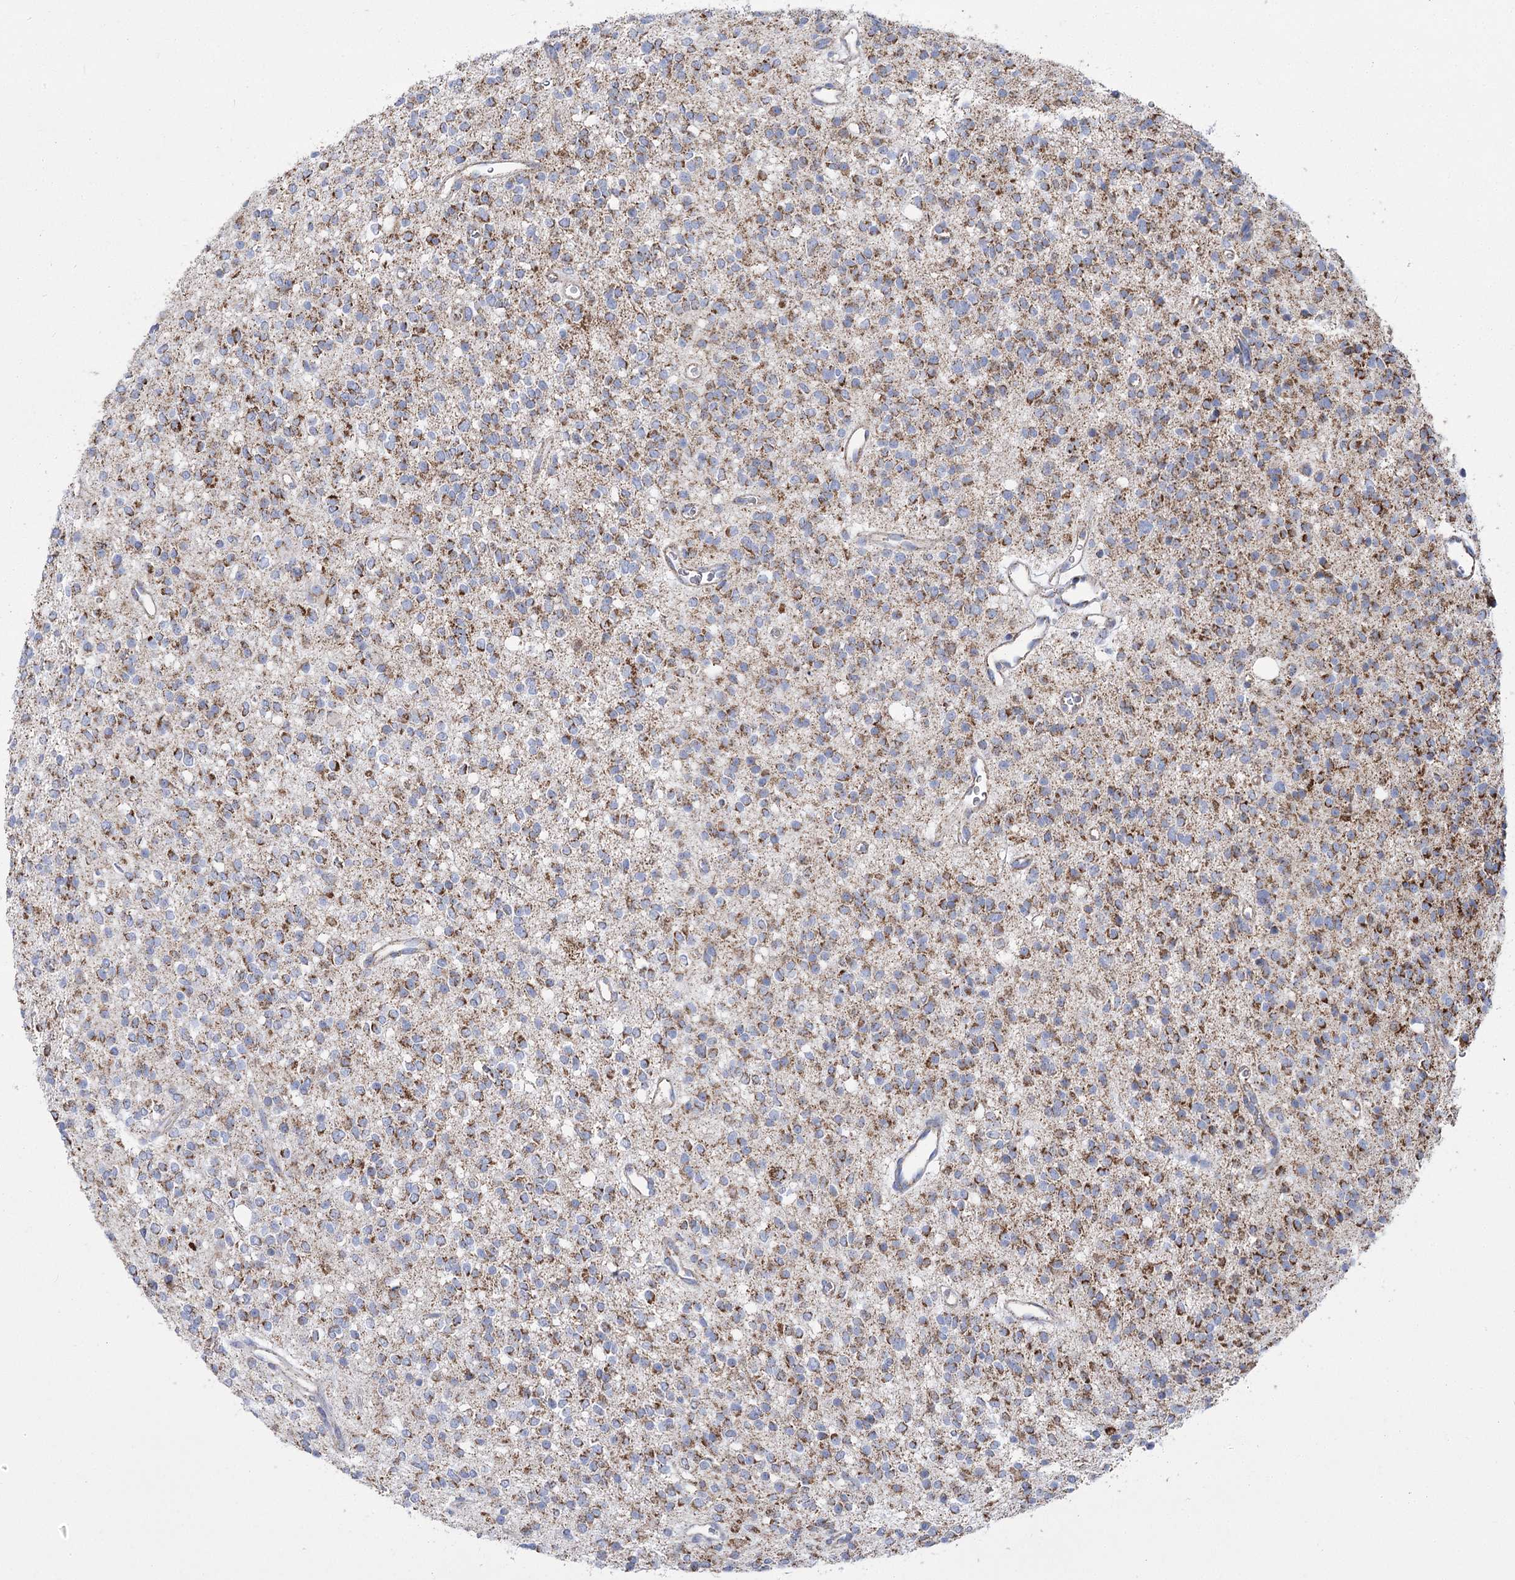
{"staining": {"intensity": "strong", "quantity": ">75%", "location": "cytoplasmic/membranous"}, "tissue": "glioma", "cell_type": "Tumor cells", "image_type": "cancer", "snomed": [{"axis": "morphology", "description": "Glioma, malignant, High grade"}, {"axis": "topography", "description": "Brain"}], "caption": "A high amount of strong cytoplasmic/membranous staining is seen in approximately >75% of tumor cells in high-grade glioma (malignant) tissue.", "gene": "PDHB", "patient": {"sex": "male", "age": 34}}